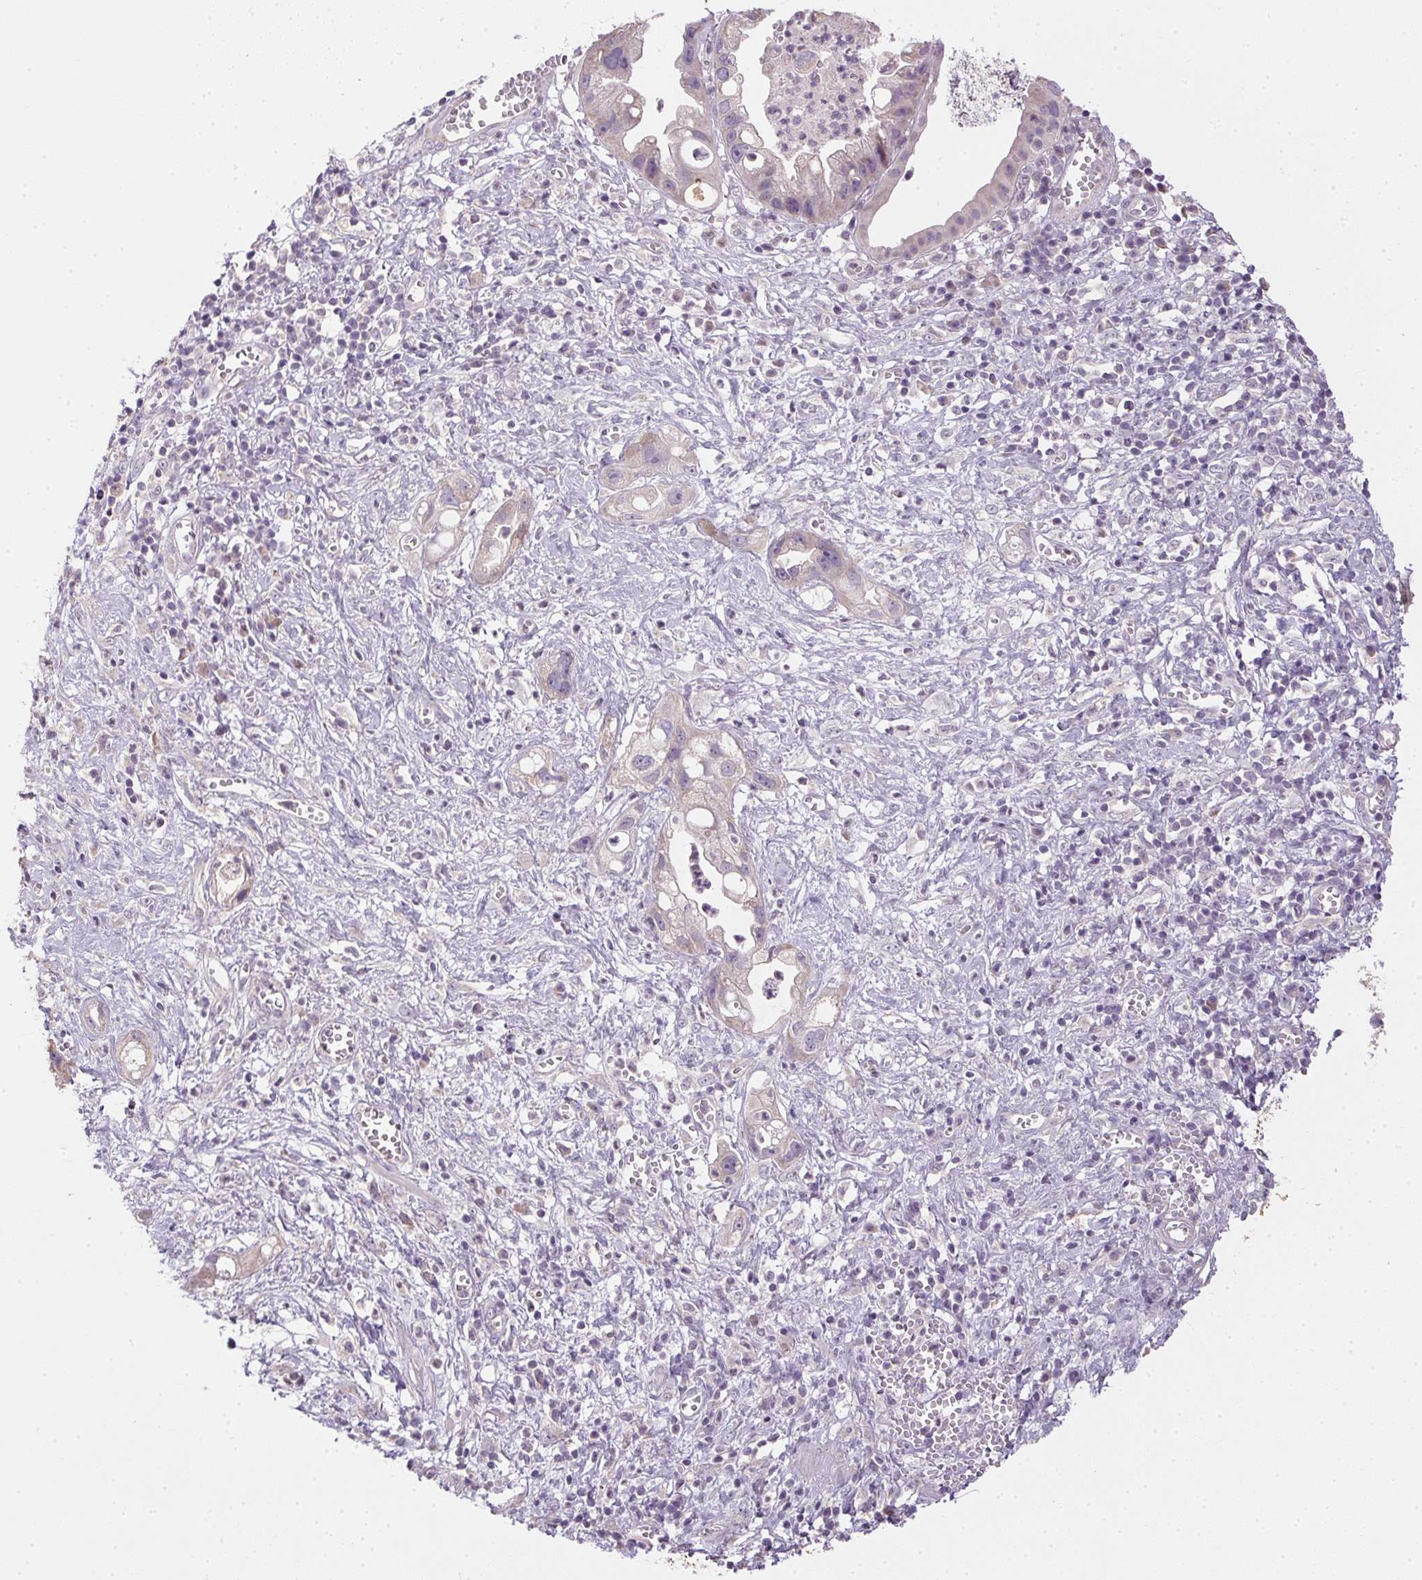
{"staining": {"intensity": "negative", "quantity": "none", "location": "none"}, "tissue": "pancreatic cancer", "cell_type": "Tumor cells", "image_type": "cancer", "snomed": [{"axis": "morphology", "description": "Adenocarcinoma, NOS"}, {"axis": "topography", "description": "Pancreas"}], "caption": "This is a image of immunohistochemistry (IHC) staining of pancreatic cancer (adenocarcinoma), which shows no positivity in tumor cells.", "gene": "SPACA9", "patient": {"sex": "female", "age": 73}}